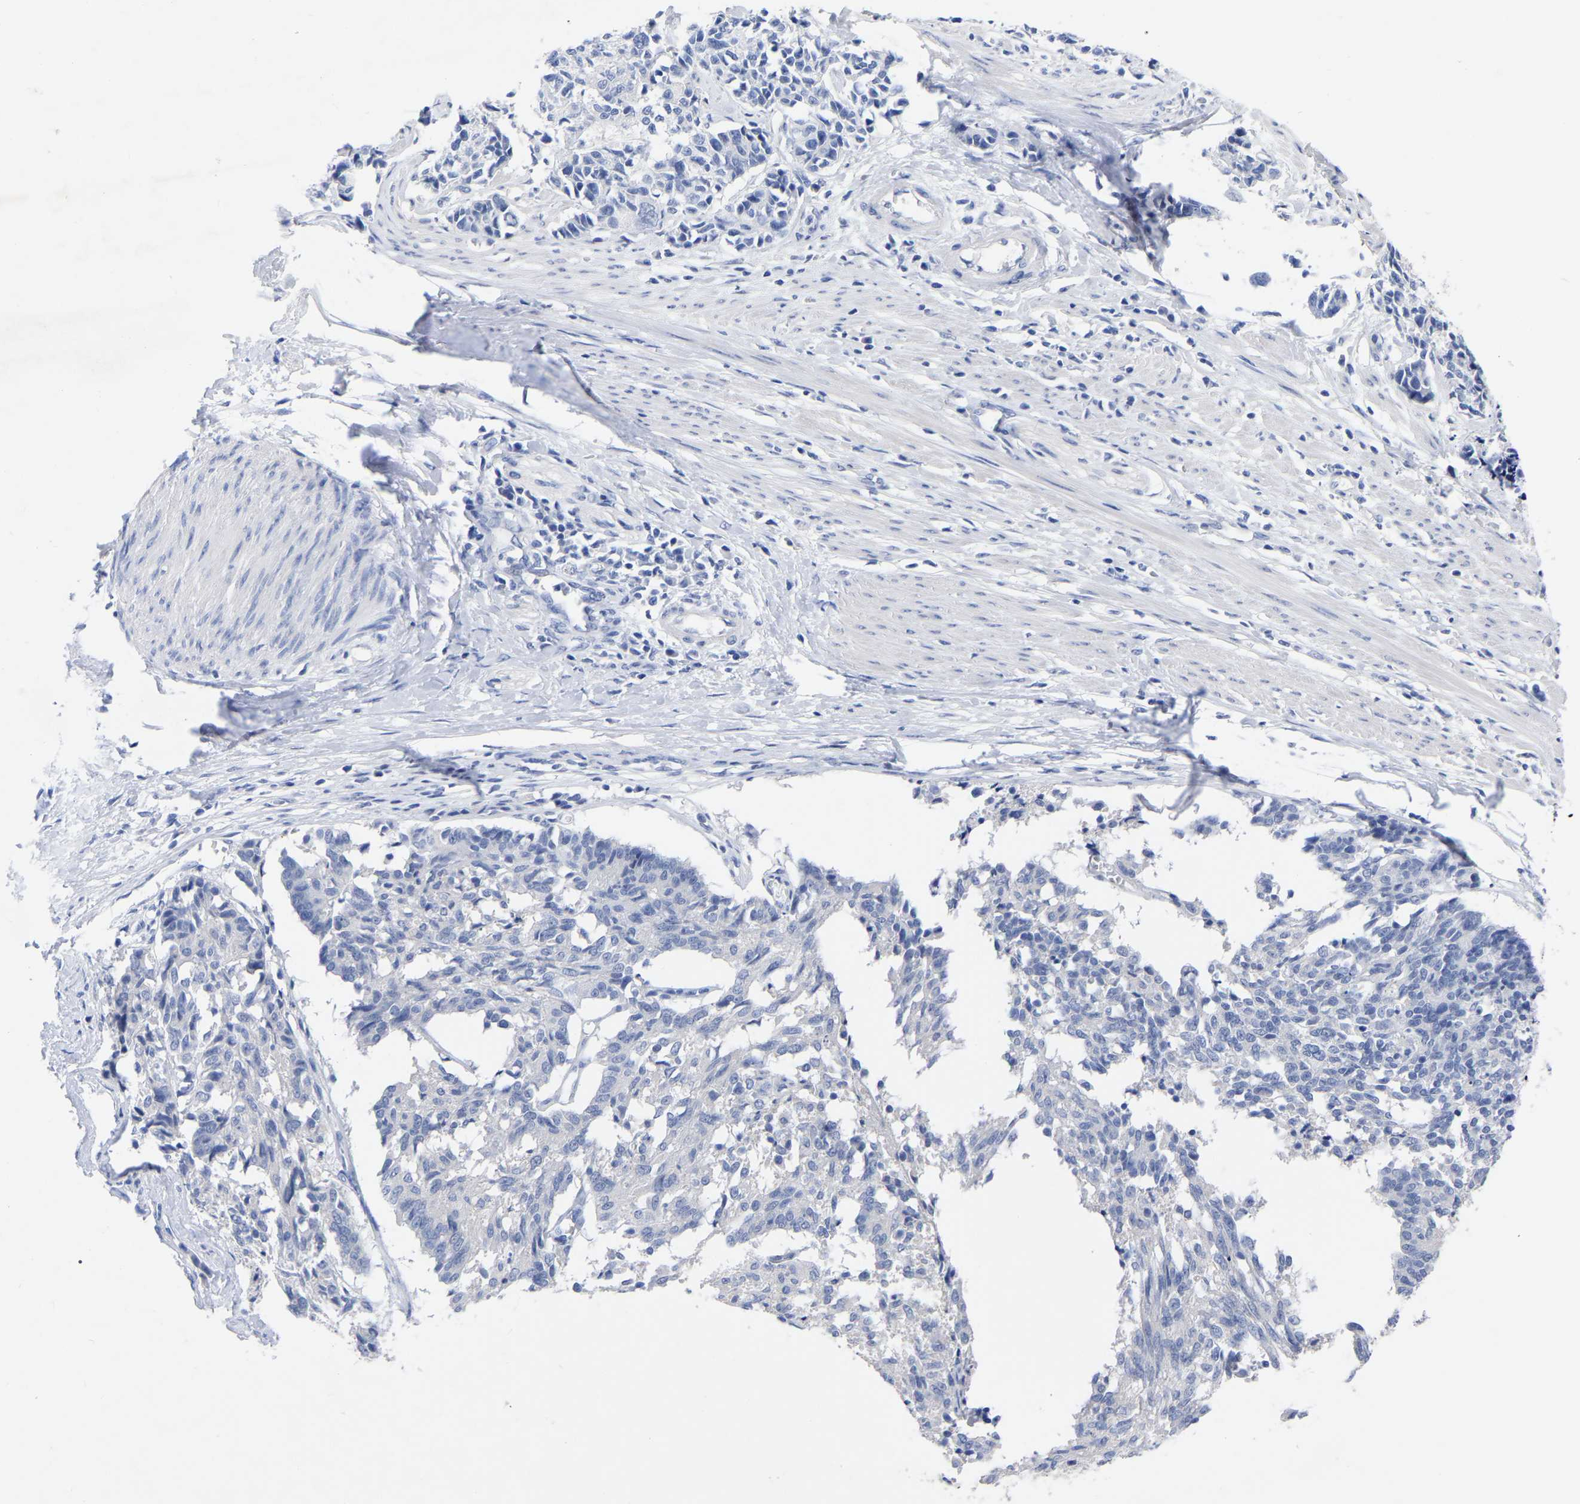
{"staining": {"intensity": "negative", "quantity": "none", "location": "none"}, "tissue": "cervical cancer", "cell_type": "Tumor cells", "image_type": "cancer", "snomed": [{"axis": "morphology", "description": "Squamous cell carcinoma, NOS"}, {"axis": "topography", "description": "Cervix"}], "caption": "Immunohistochemistry (IHC) photomicrograph of neoplastic tissue: human cervical cancer (squamous cell carcinoma) stained with DAB (3,3'-diaminobenzidine) displays no significant protein staining in tumor cells.", "gene": "ANXA13", "patient": {"sex": "female", "age": 35}}